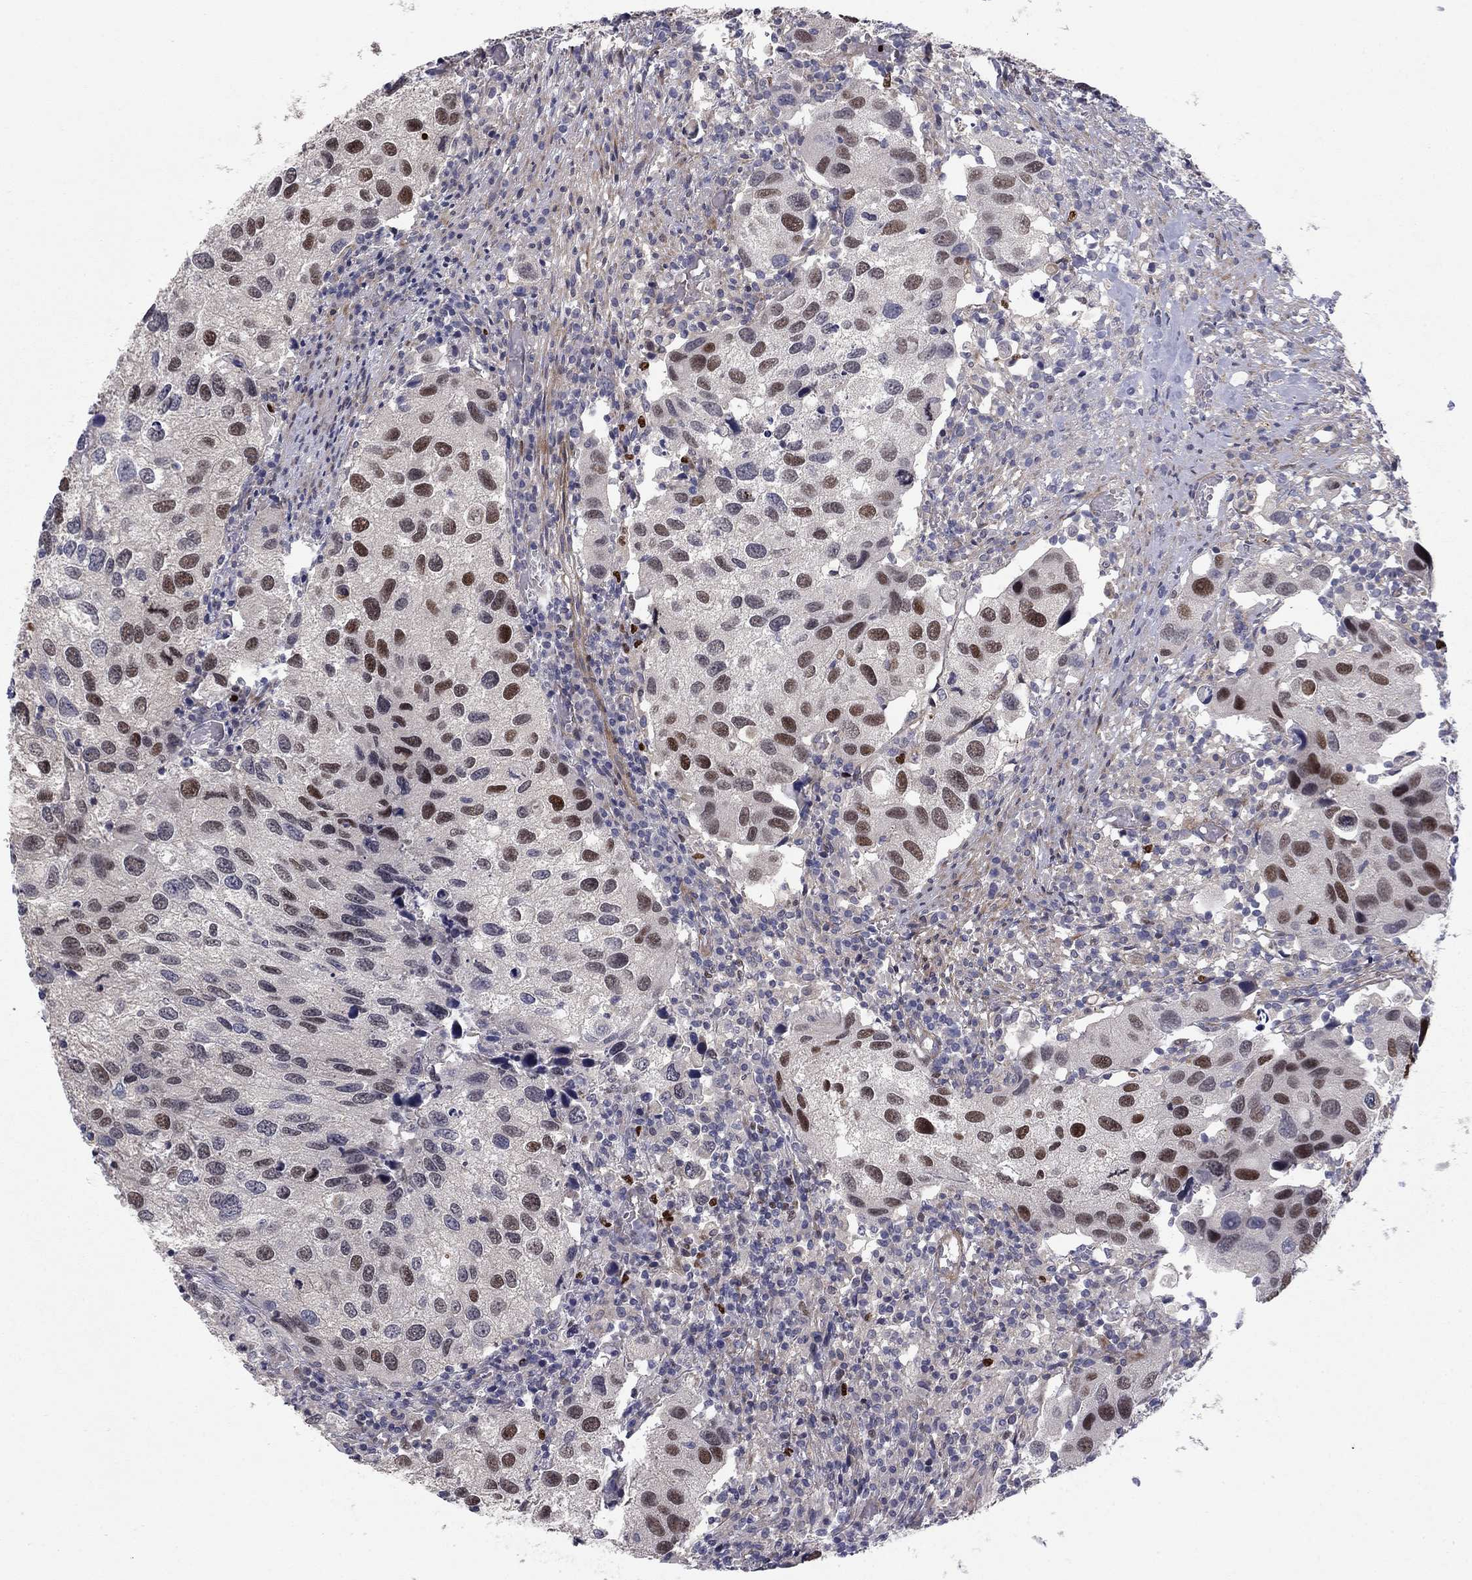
{"staining": {"intensity": "strong", "quantity": "25%-75%", "location": "nuclear"}, "tissue": "urothelial cancer", "cell_type": "Tumor cells", "image_type": "cancer", "snomed": [{"axis": "morphology", "description": "Urothelial carcinoma, High grade"}, {"axis": "topography", "description": "Urinary bladder"}], "caption": "Immunohistochemistry of urothelial carcinoma (high-grade) shows high levels of strong nuclear expression in about 25%-75% of tumor cells.", "gene": "BCL11A", "patient": {"sex": "male", "age": 79}}